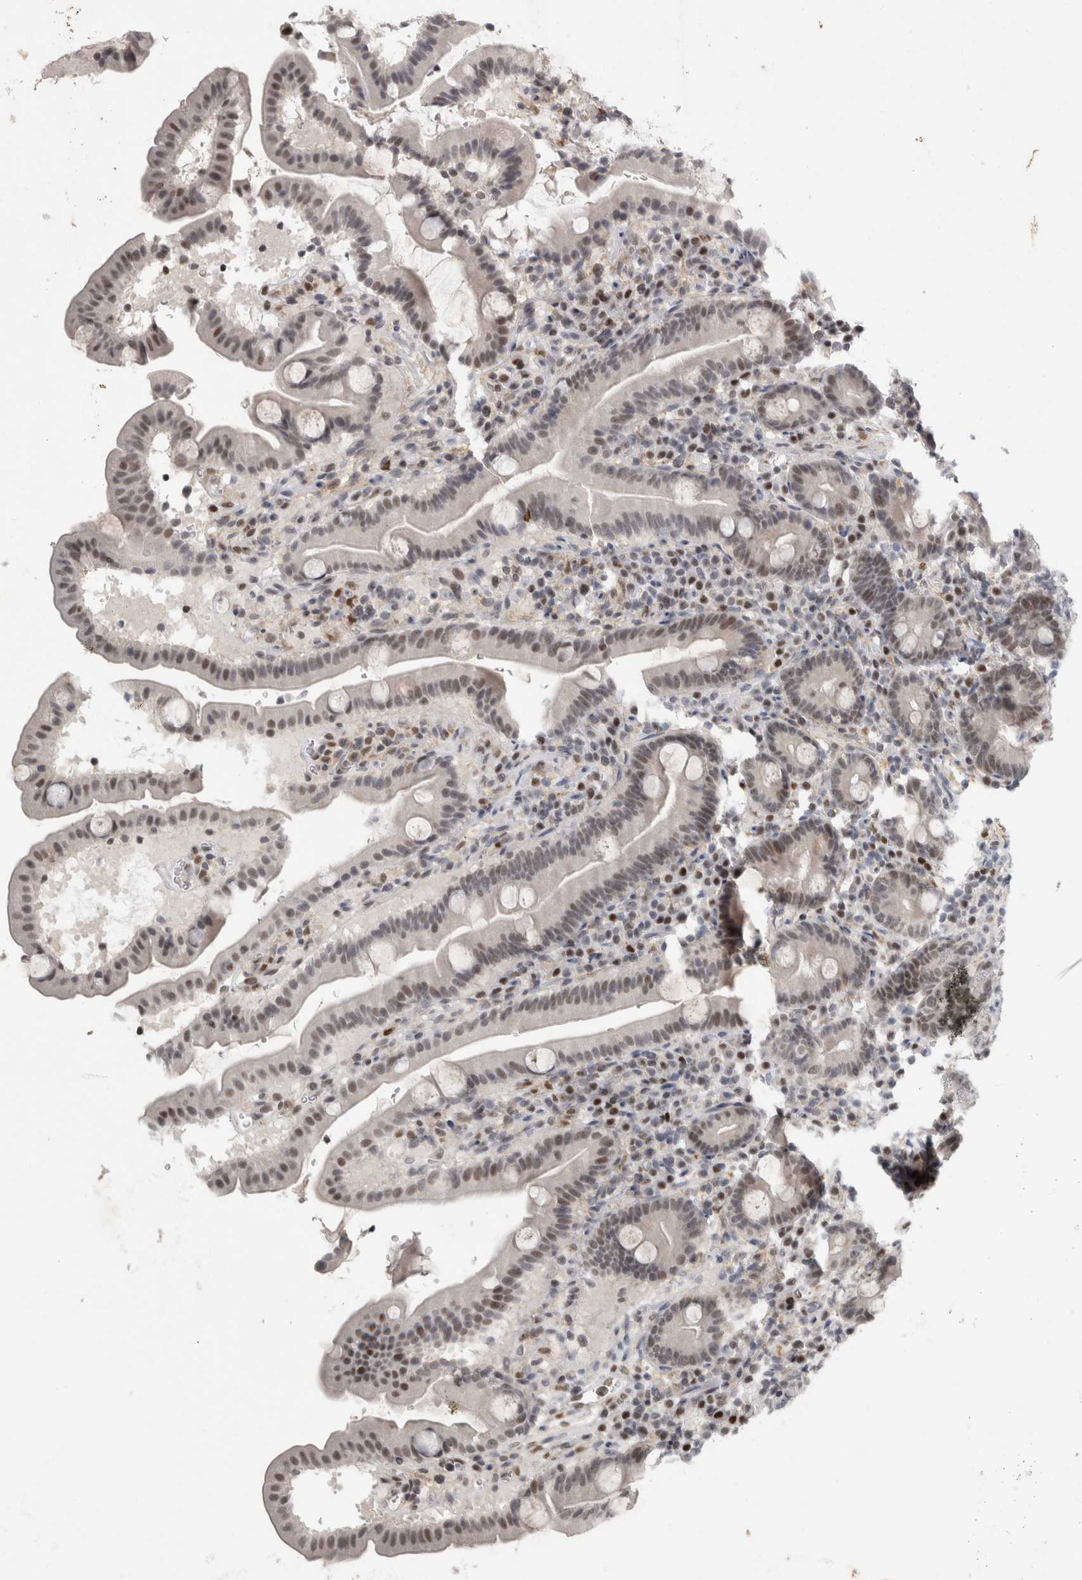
{"staining": {"intensity": "weak", "quantity": "<25%", "location": "nuclear"}, "tissue": "duodenum", "cell_type": "Glandular cells", "image_type": "normal", "snomed": [{"axis": "morphology", "description": "Normal tissue, NOS"}, {"axis": "topography", "description": "Duodenum"}], "caption": "High power microscopy histopathology image of an immunohistochemistry (IHC) image of unremarkable duodenum, revealing no significant expression in glandular cells. (DAB (3,3'-diaminobenzidine) immunohistochemistry (IHC), high magnification).", "gene": "SRARP", "patient": {"sex": "male", "age": 54}}